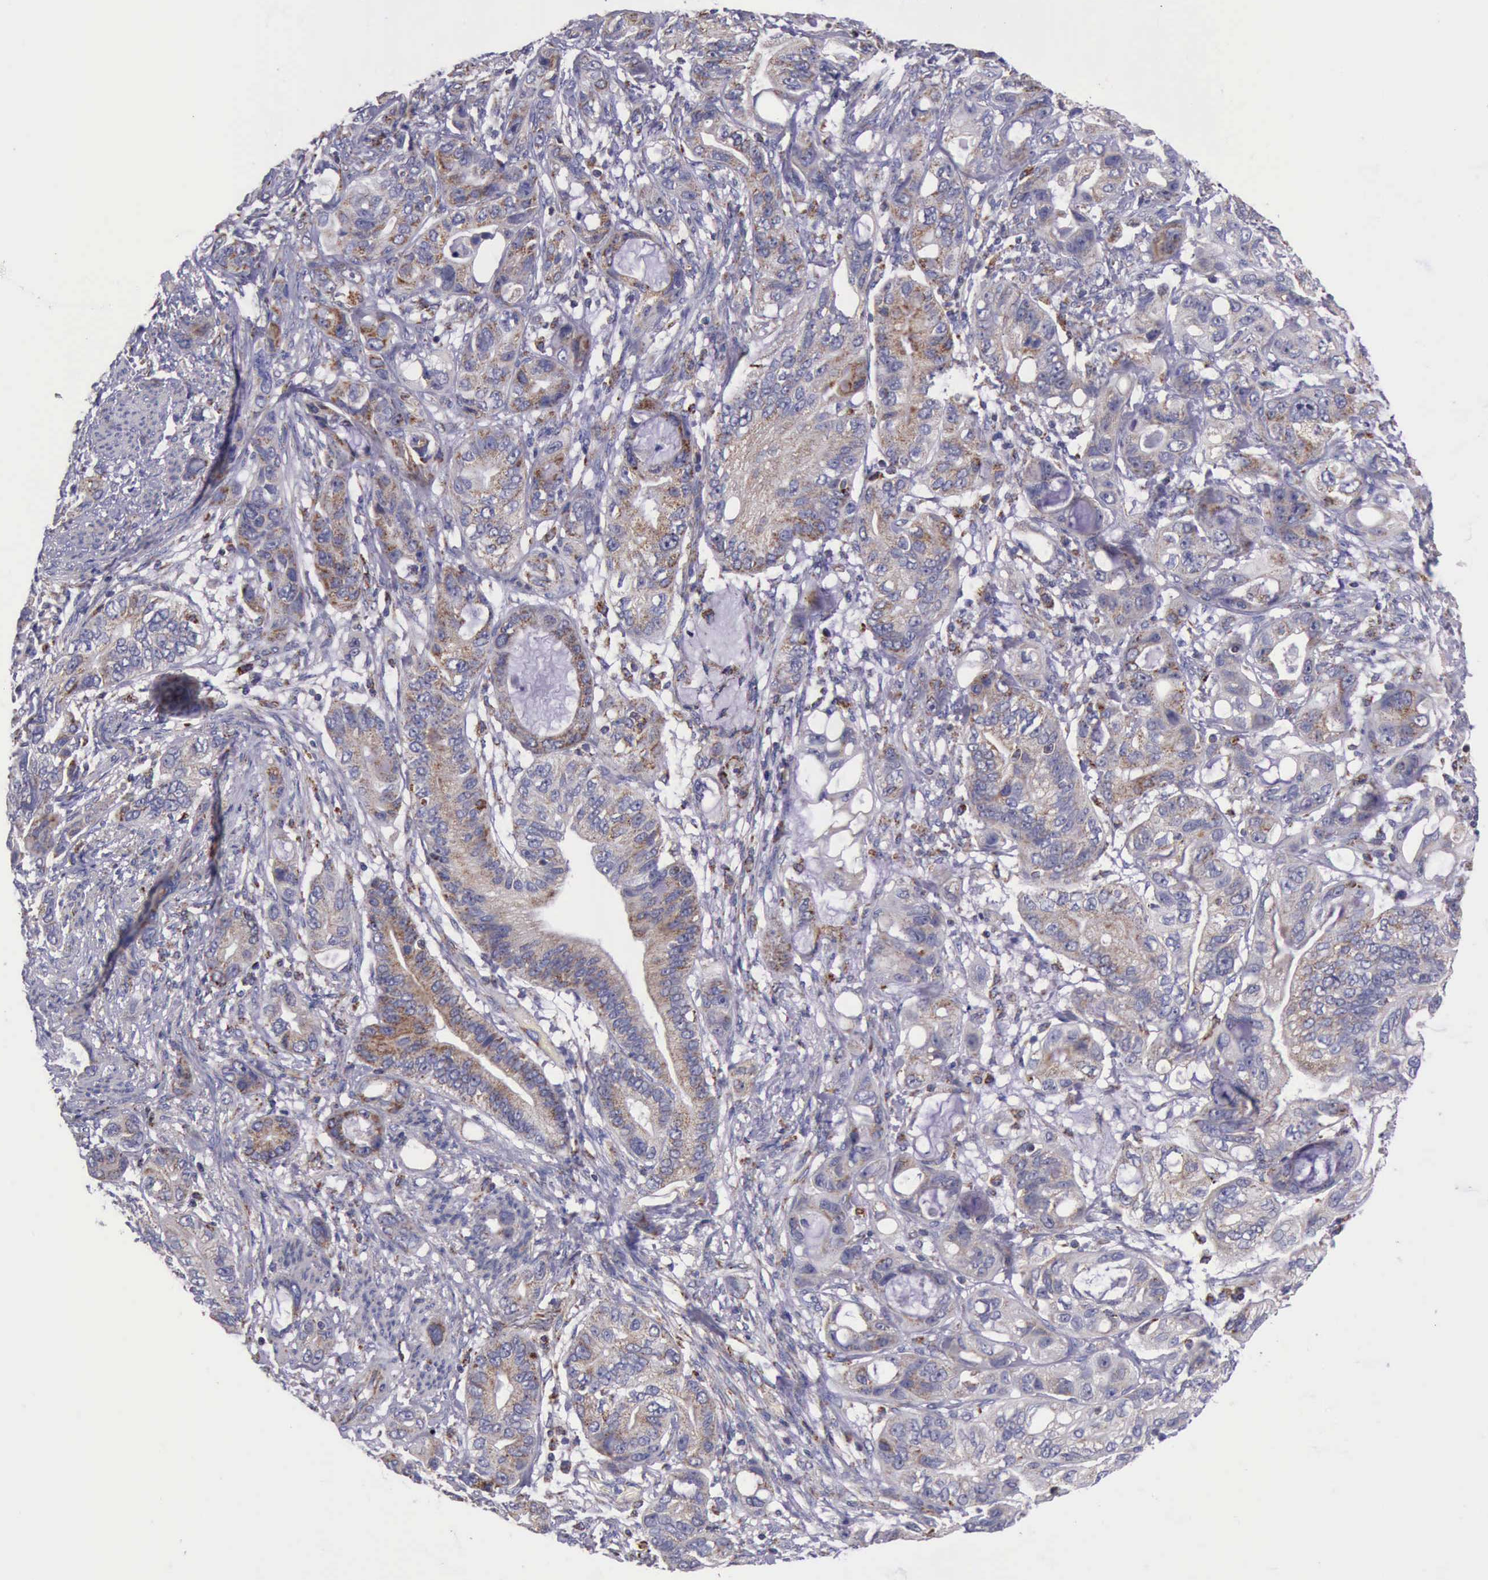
{"staining": {"intensity": "weak", "quantity": "25%-75%", "location": "cytoplasmic/membranous"}, "tissue": "stomach cancer", "cell_type": "Tumor cells", "image_type": "cancer", "snomed": [{"axis": "morphology", "description": "Adenocarcinoma, NOS"}, {"axis": "topography", "description": "Stomach, upper"}], "caption": "Immunohistochemical staining of human adenocarcinoma (stomach) shows low levels of weak cytoplasmic/membranous expression in approximately 25%-75% of tumor cells.", "gene": "TXN2", "patient": {"sex": "male", "age": 47}}